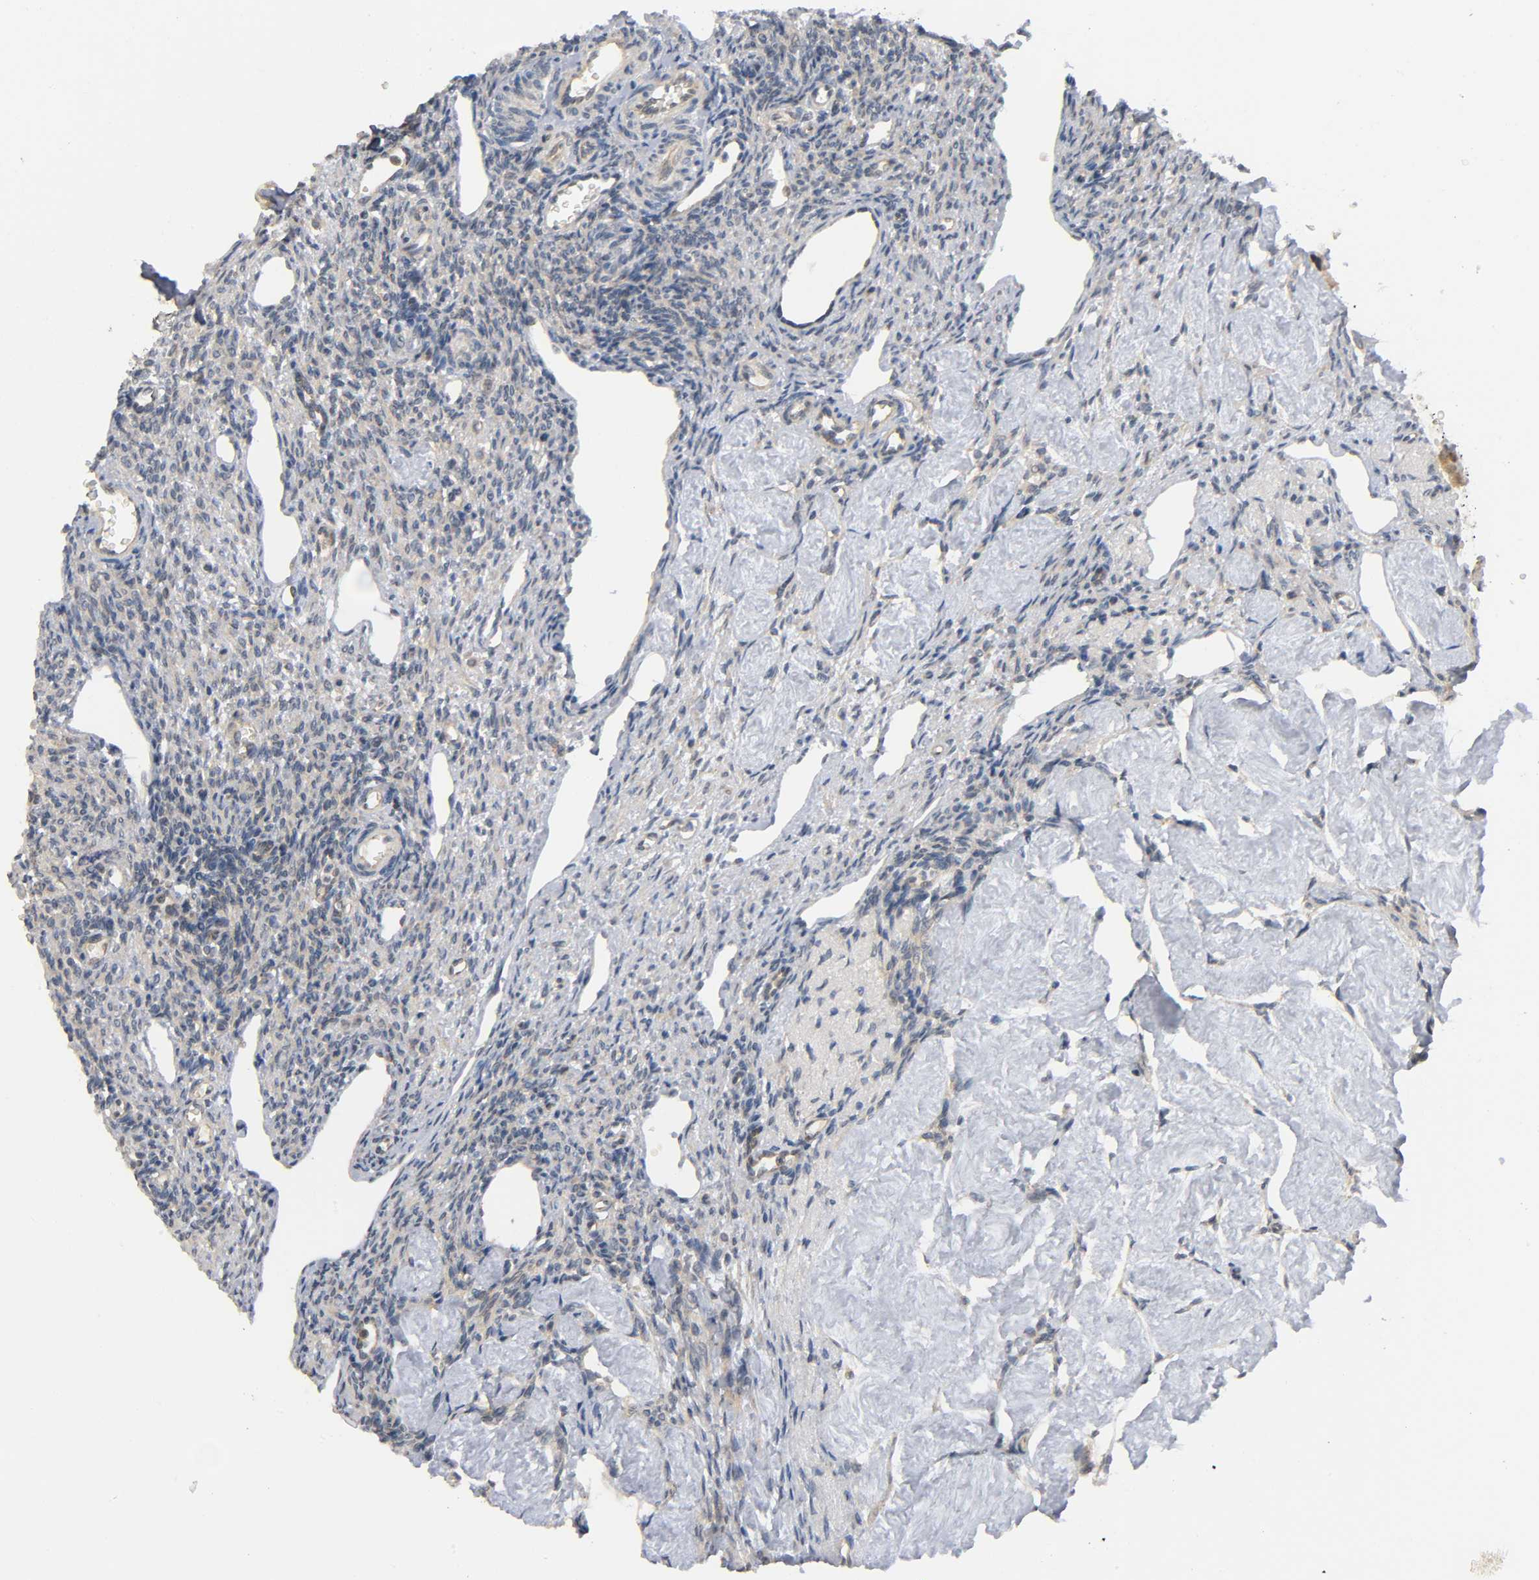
{"staining": {"intensity": "weak", "quantity": ">75%", "location": "cytoplasmic/membranous"}, "tissue": "ovary", "cell_type": "Ovarian stroma cells", "image_type": "normal", "snomed": [{"axis": "morphology", "description": "Normal tissue, NOS"}, {"axis": "topography", "description": "Ovary"}], "caption": "Protein staining of benign ovary reveals weak cytoplasmic/membranous staining in about >75% of ovarian stroma cells. (brown staining indicates protein expression, while blue staining denotes nuclei).", "gene": "MAPK8", "patient": {"sex": "female", "age": 33}}